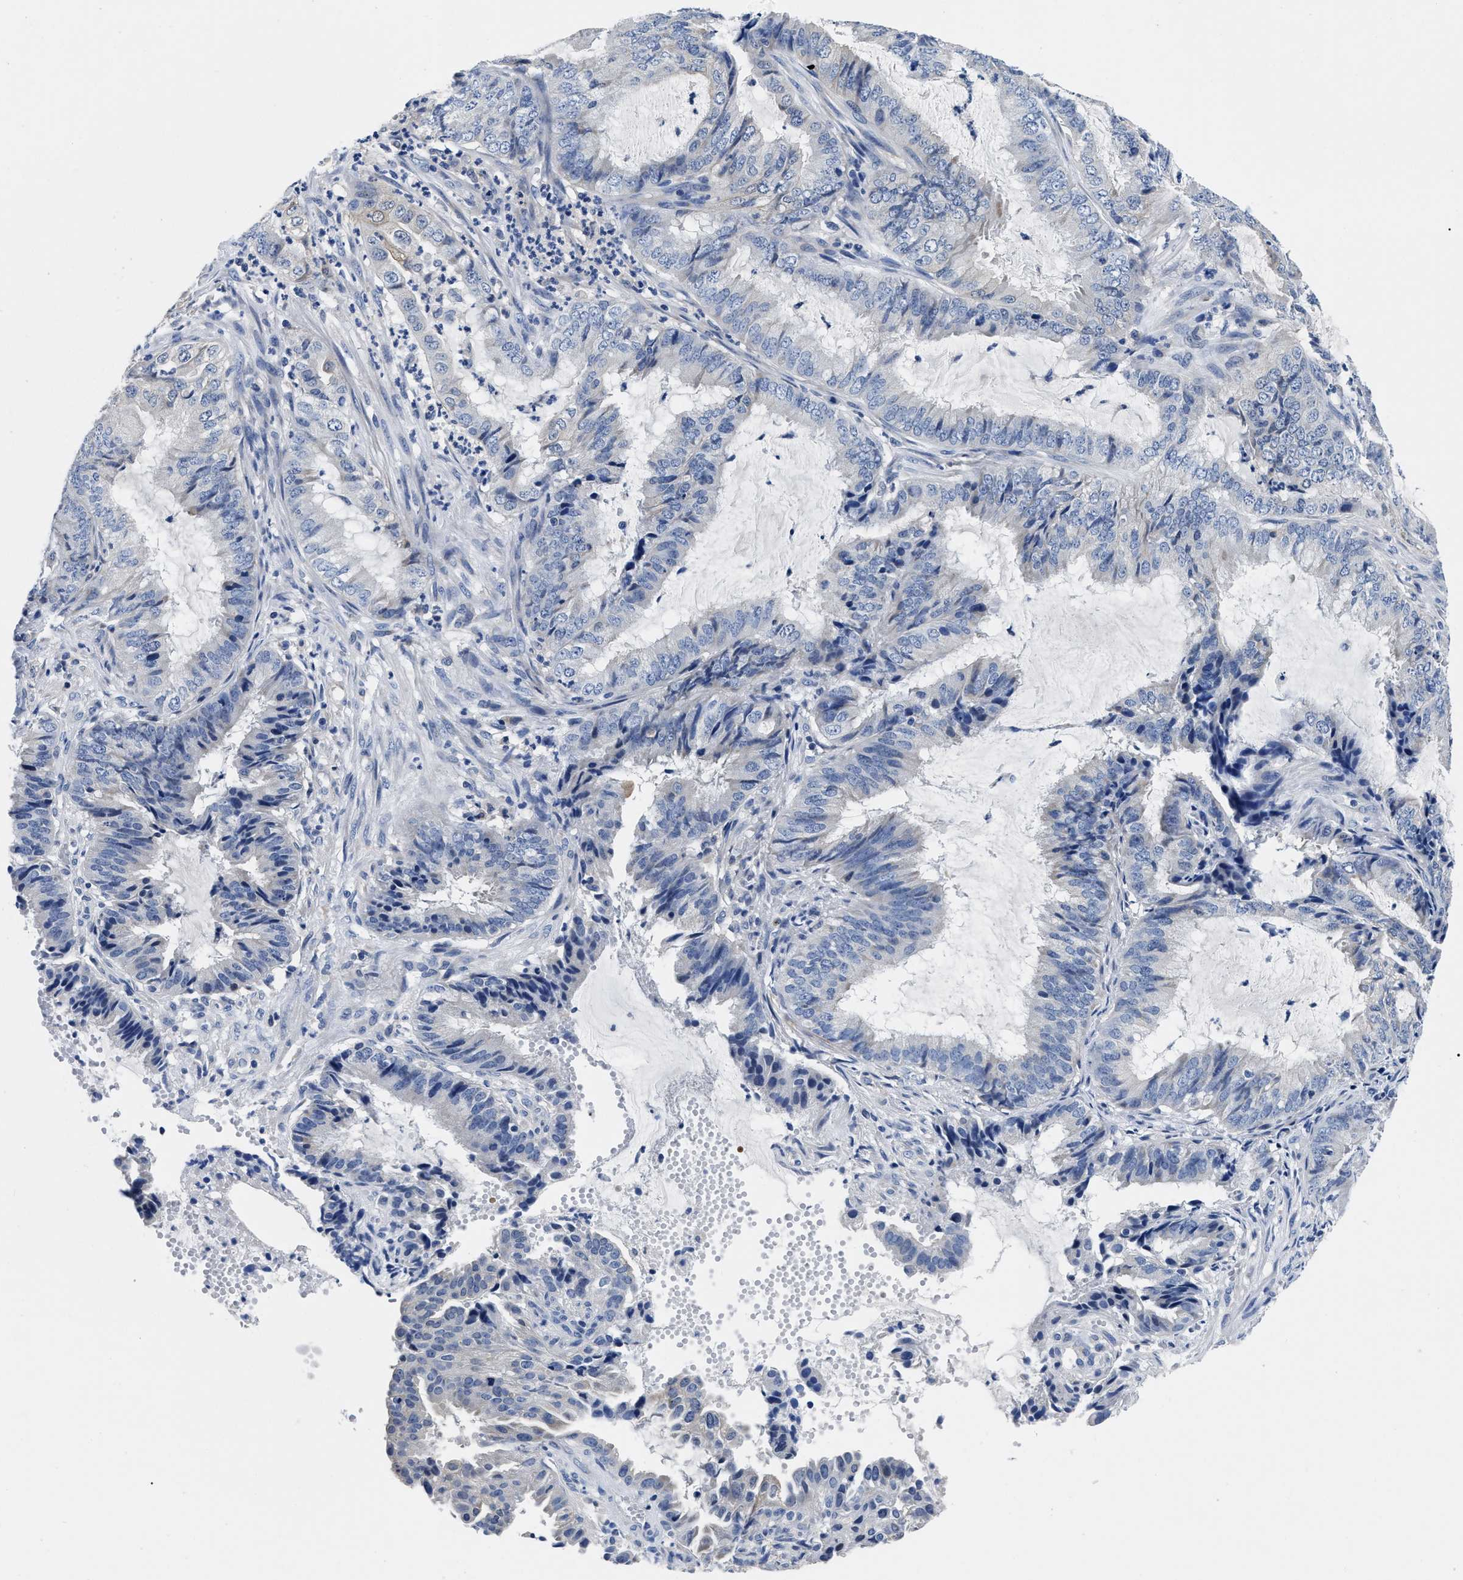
{"staining": {"intensity": "negative", "quantity": "none", "location": "none"}, "tissue": "endometrial cancer", "cell_type": "Tumor cells", "image_type": "cancer", "snomed": [{"axis": "morphology", "description": "Adenocarcinoma, NOS"}, {"axis": "topography", "description": "Endometrium"}], "caption": "Endometrial adenocarcinoma stained for a protein using immunohistochemistry exhibits no positivity tumor cells.", "gene": "SLC35F1", "patient": {"sex": "female", "age": 51}}